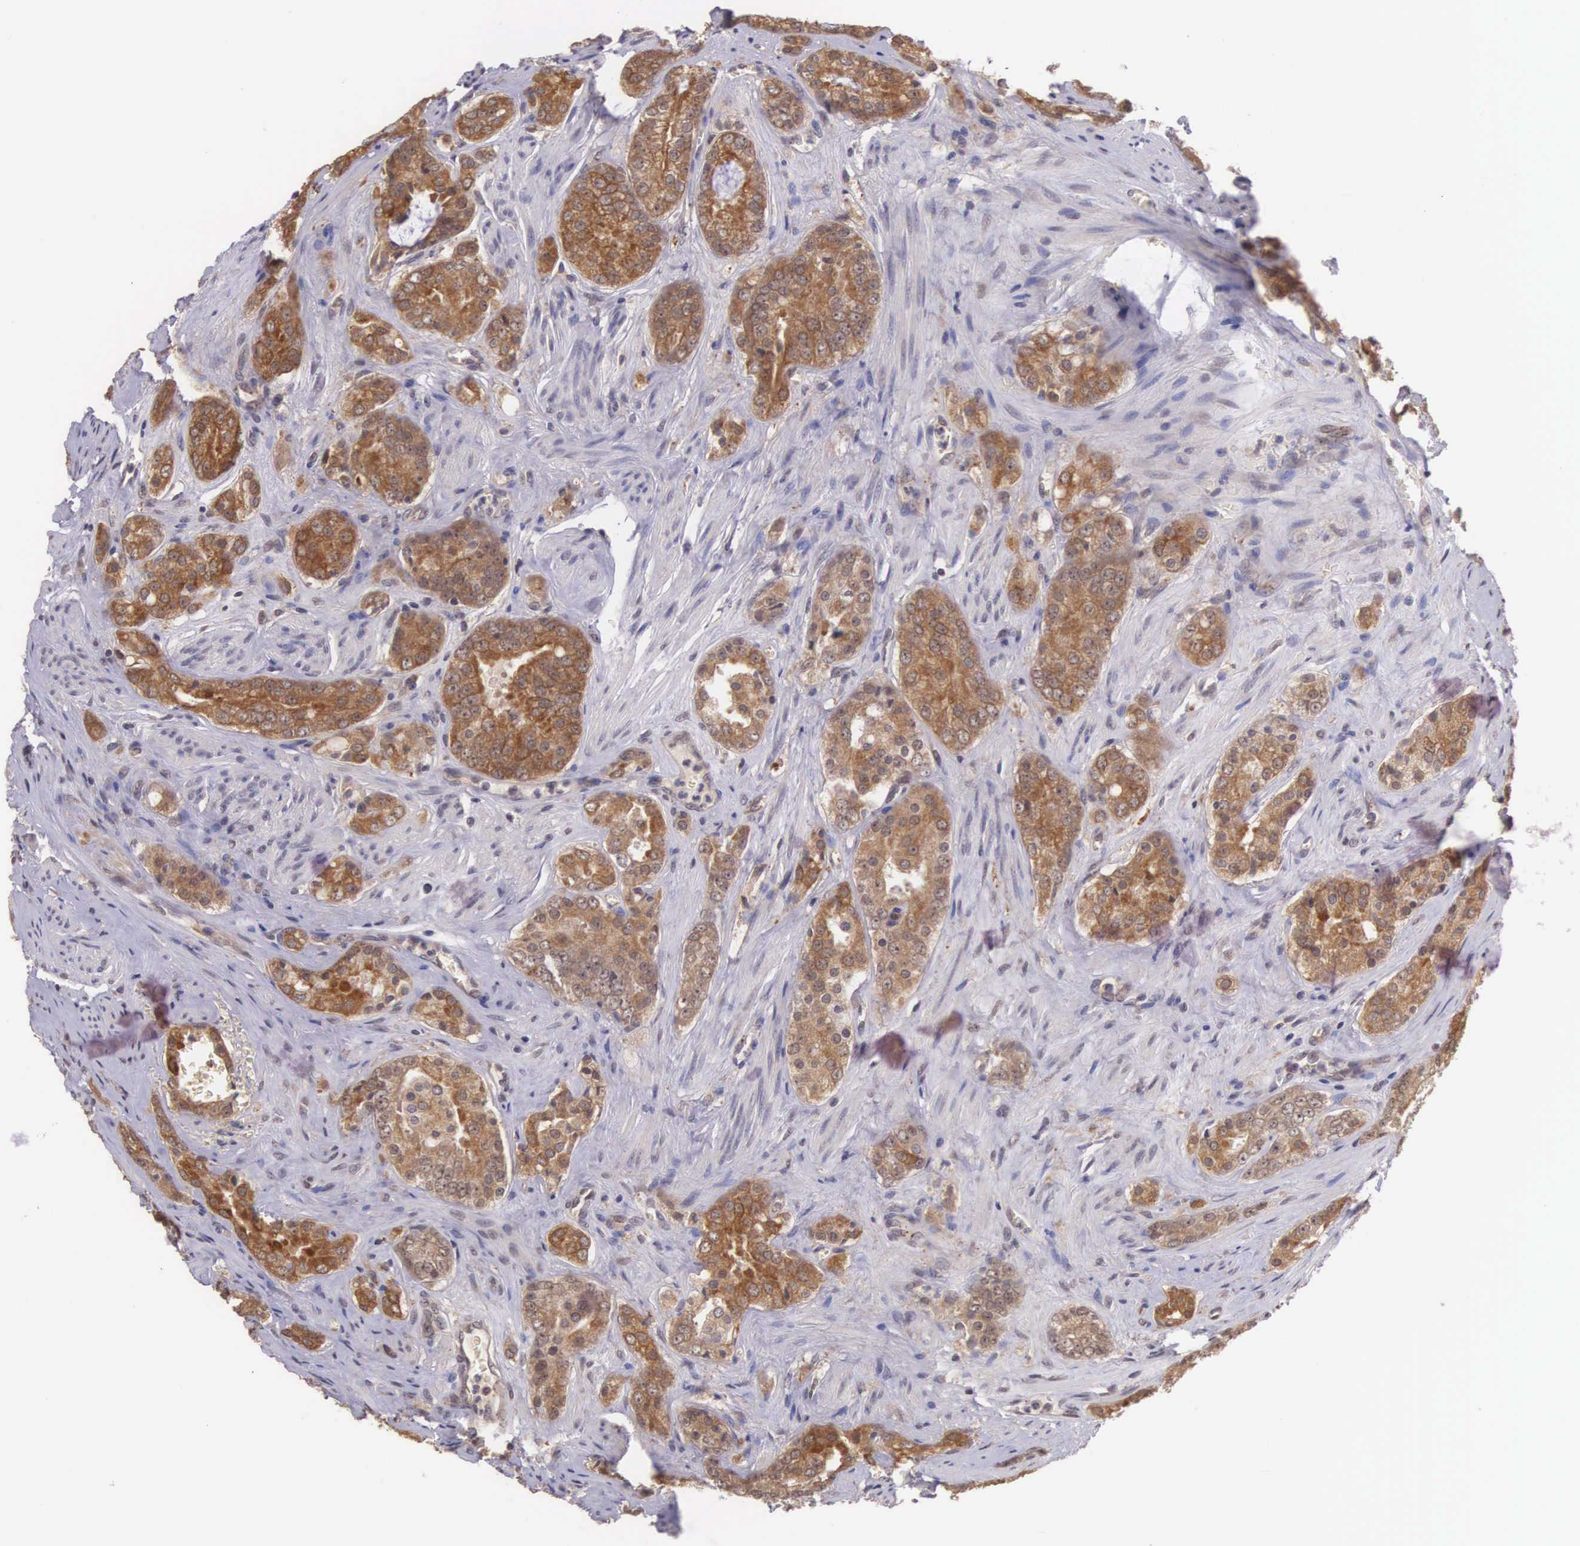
{"staining": {"intensity": "strong", "quantity": ">75%", "location": "cytoplasmic/membranous"}, "tissue": "prostate cancer", "cell_type": "Tumor cells", "image_type": "cancer", "snomed": [{"axis": "morphology", "description": "Adenocarcinoma, Medium grade"}, {"axis": "topography", "description": "Prostate"}], "caption": "Protein expression analysis of prostate cancer (medium-grade adenocarcinoma) exhibits strong cytoplasmic/membranous staining in approximately >75% of tumor cells.", "gene": "VASH1", "patient": {"sex": "male", "age": 60}}